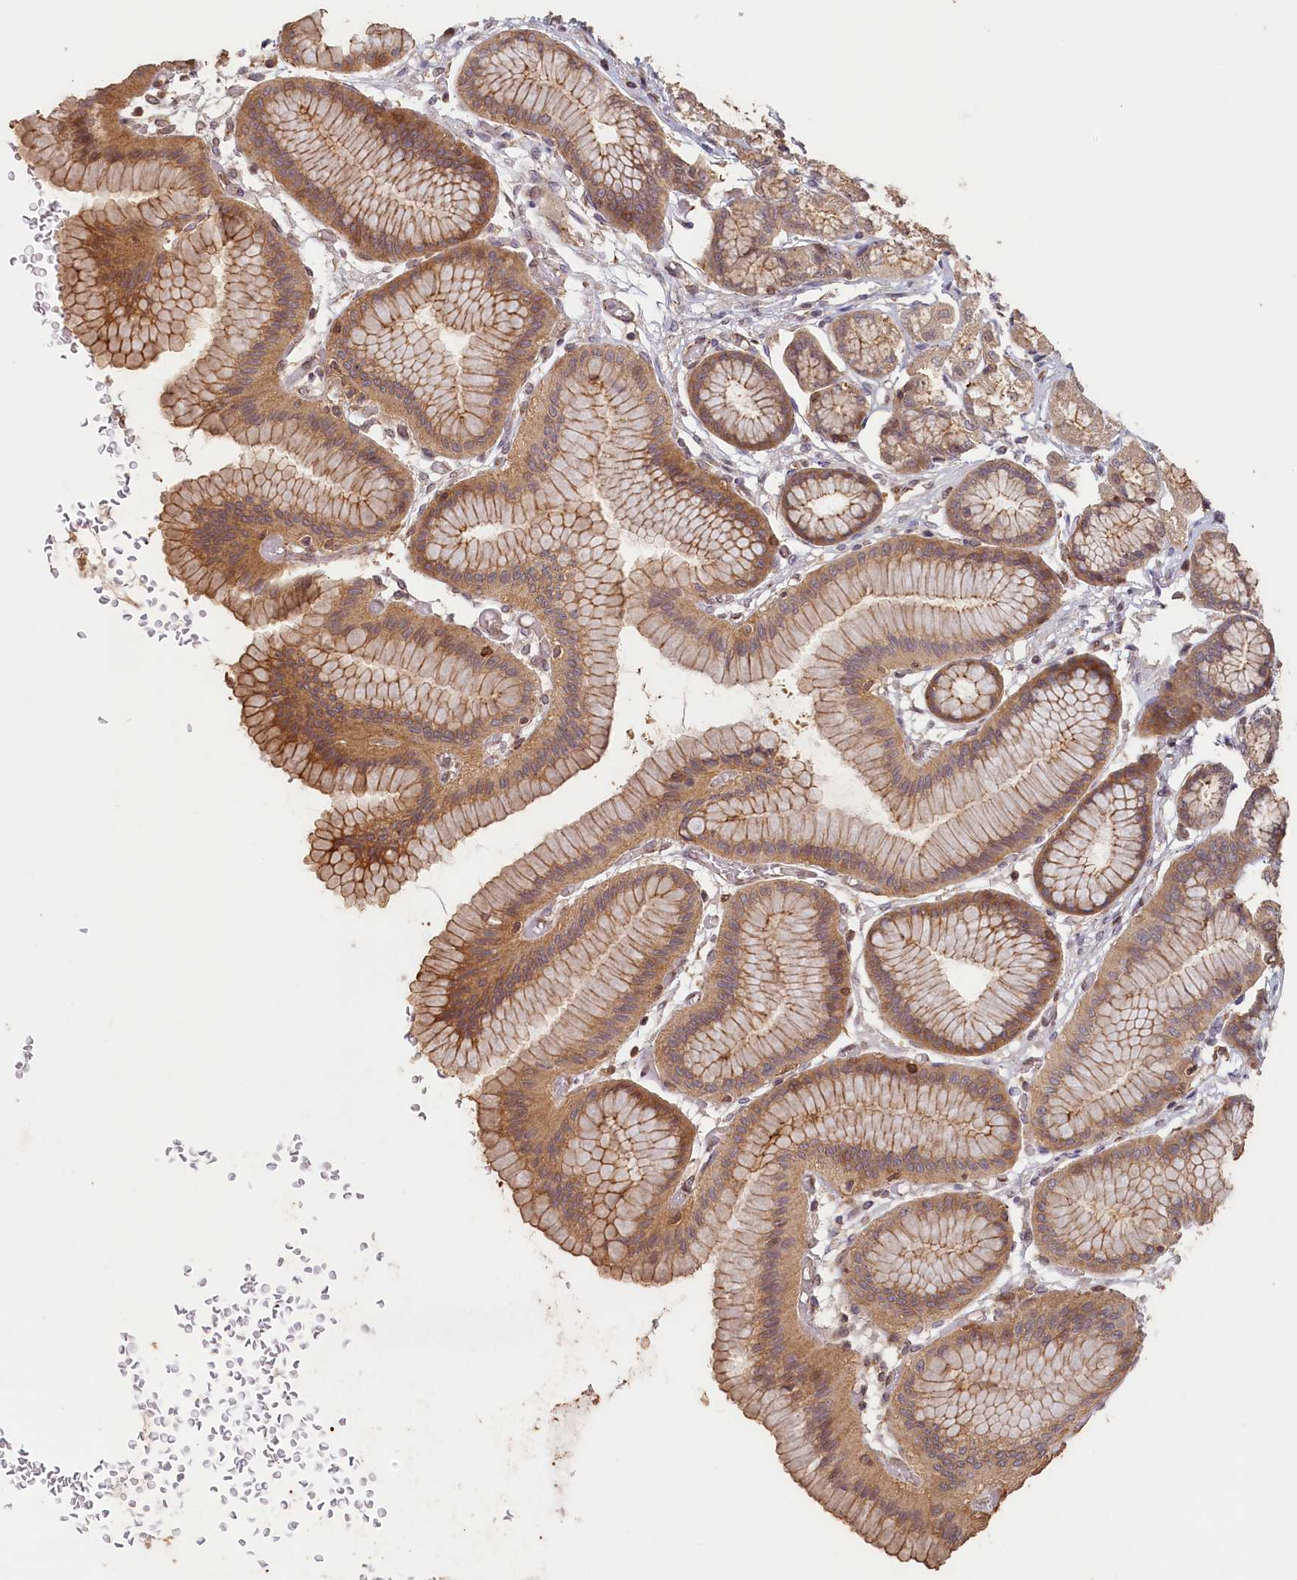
{"staining": {"intensity": "moderate", "quantity": ">75%", "location": "cytoplasmic/membranous"}, "tissue": "stomach", "cell_type": "Glandular cells", "image_type": "normal", "snomed": [{"axis": "morphology", "description": "Normal tissue, NOS"}, {"axis": "morphology", "description": "Adenocarcinoma, NOS"}, {"axis": "morphology", "description": "Adenocarcinoma, High grade"}, {"axis": "topography", "description": "Stomach, upper"}, {"axis": "topography", "description": "Stomach"}], "caption": "IHC micrograph of normal stomach: human stomach stained using immunohistochemistry demonstrates medium levels of moderate protein expression localized specifically in the cytoplasmic/membranous of glandular cells, appearing as a cytoplasmic/membranous brown color.", "gene": "MADD", "patient": {"sex": "female", "age": 65}}